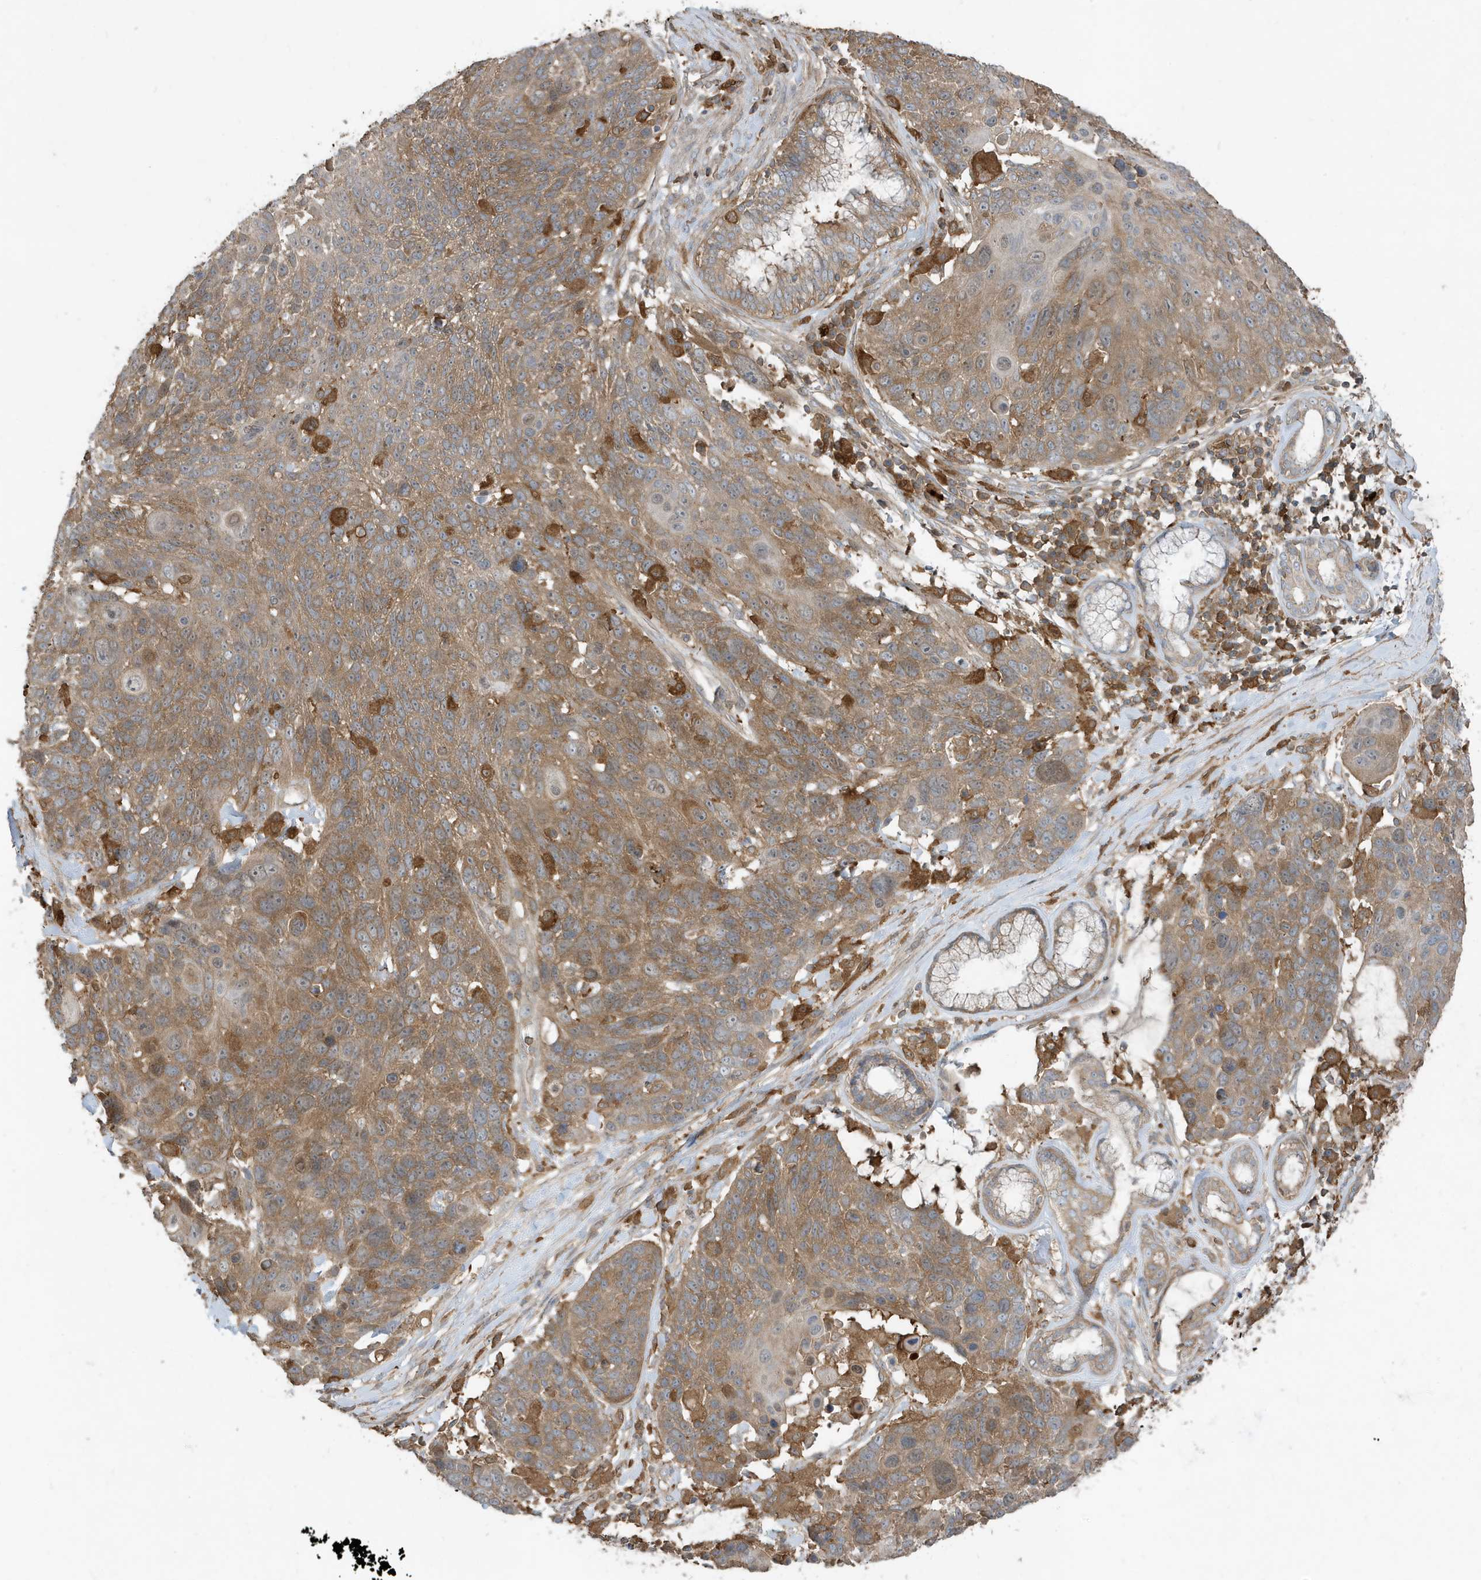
{"staining": {"intensity": "moderate", "quantity": ">75%", "location": "cytoplasmic/membranous"}, "tissue": "lung cancer", "cell_type": "Tumor cells", "image_type": "cancer", "snomed": [{"axis": "morphology", "description": "Squamous cell carcinoma, NOS"}, {"axis": "topography", "description": "Lung"}], "caption": "The photomicrograph exhibits a brown stain indicating the presence of a protein in the cytoplasmic/membranous of tumor cells in lung cancer.", "gene": "ABTB1", "patient": {"sex": "male", "age": 66}}